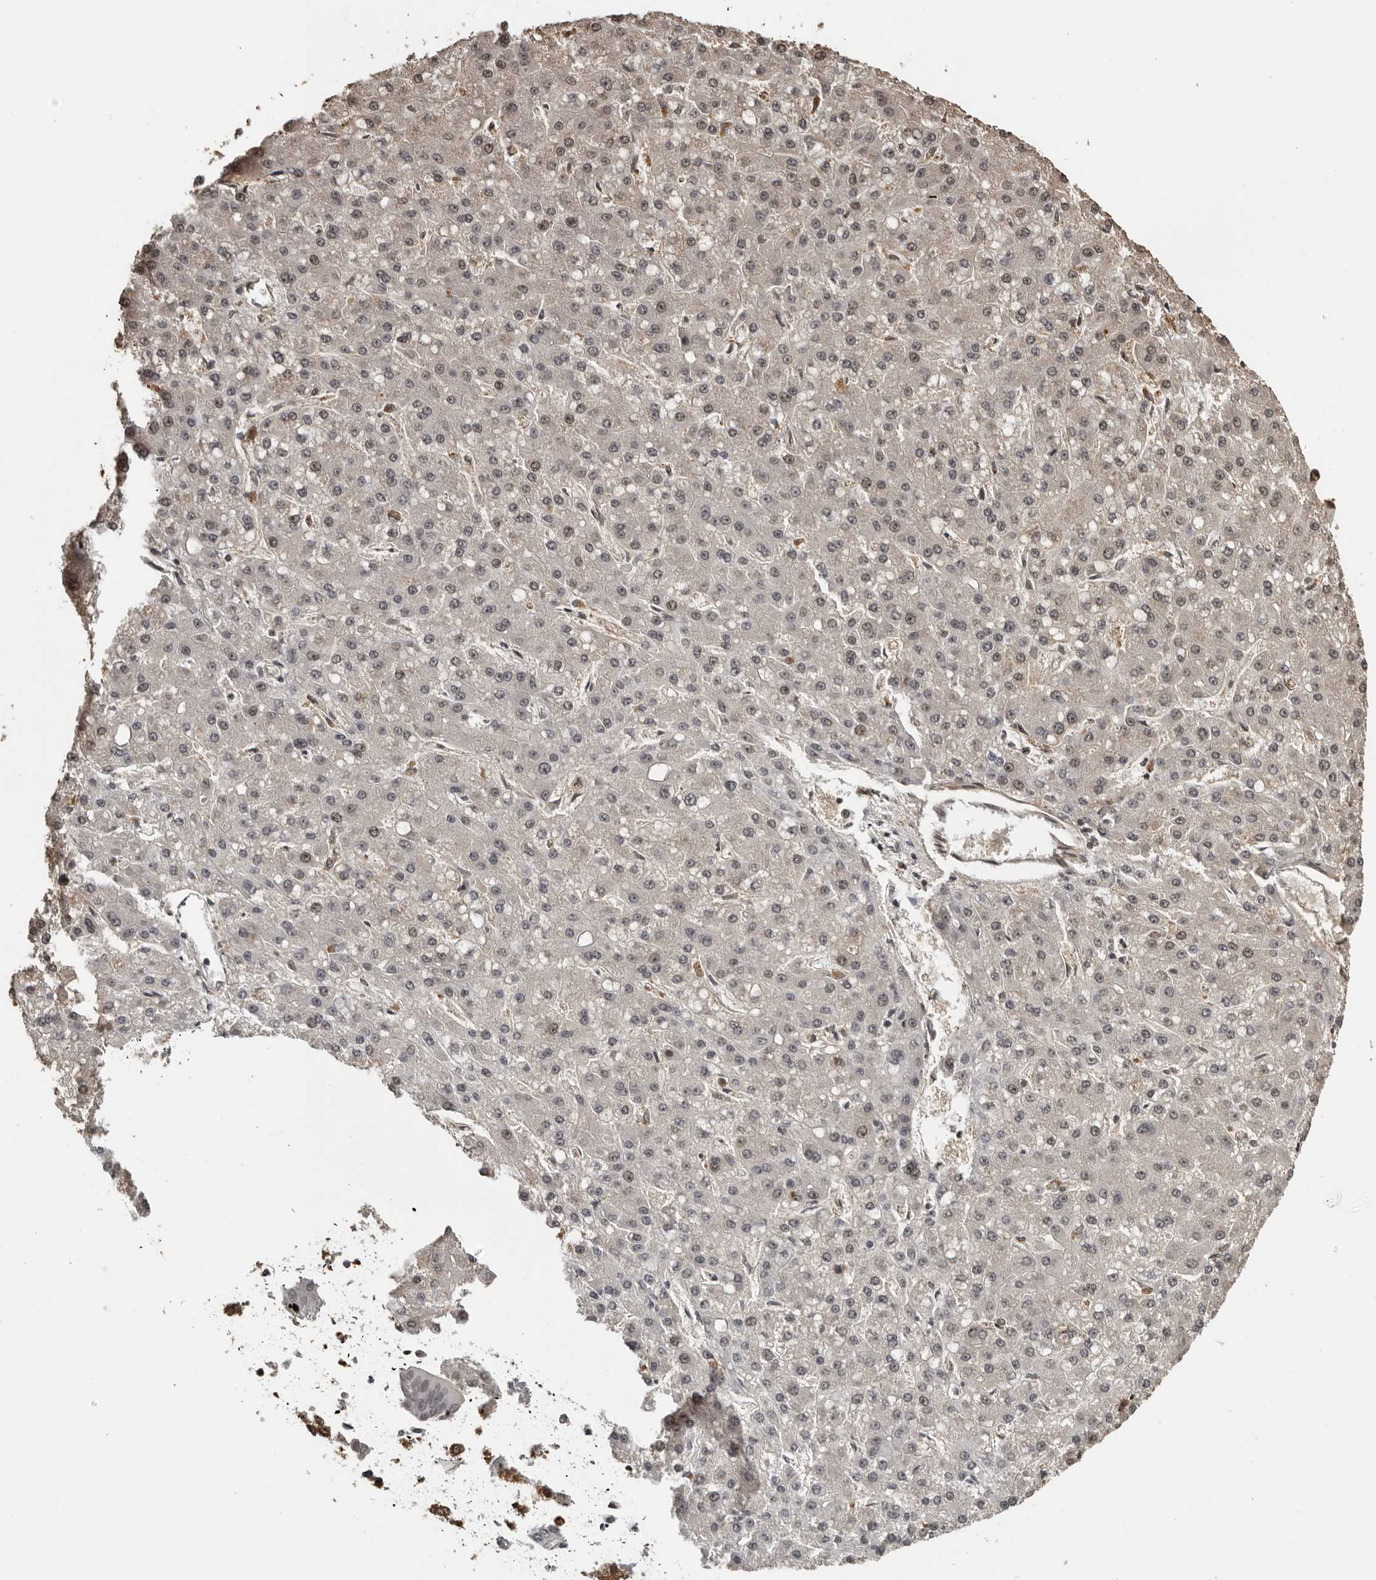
{"staining": {"intensity": "weak", "quantity": "<25%", "location": "nuclear"}, "tissue": "liver cancer", "cell_type": "Tumor cells", "image_type": "cancer", "snomed": [{"axis": "morphology", "description": "Carcinoma, Hepatocellular, NOS"}, {"axis": "topography", "description": "Liver"}], "caption": "High magnification brightfield microscopy of liver cancer (hepatocellular carcinoma) stained with DAB (brown) and counterstained with hematoxylin (blue): tumor cells show no significant positivity.", "gene": "ORC1", "patient": {"sex": "male", "age": 67}}